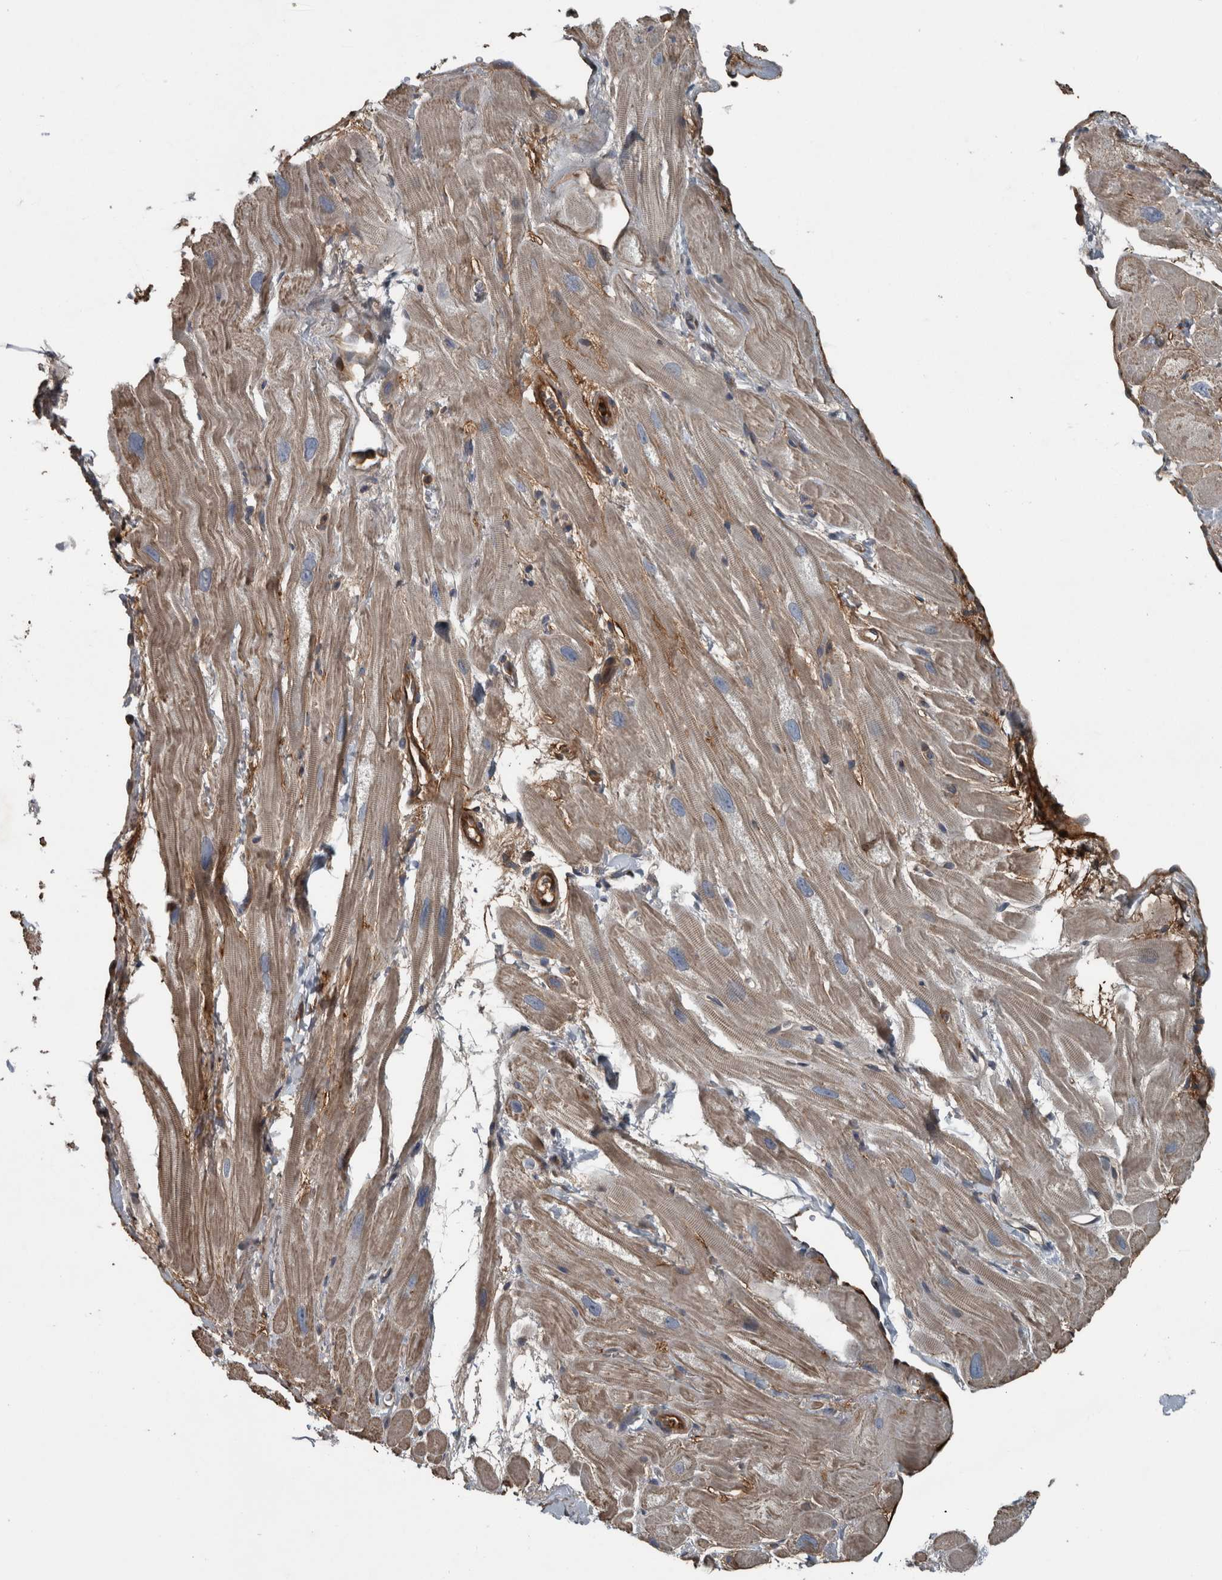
{"staining": {"intensity": "weak", "quantity": "<25%", "location": "cytoplasmic/membranous"}, "tissue": "heart muscle", "cell_type": "Cardiomyocytes", "image_type": "normal", "snomed": [{"axis": "morphology", "description": "Normal tissue, NOS"}, {"axis": "topography", "description": "Heart"}], "caption": "Immunohistochemistry (IHC) micrograph of normal heart muscle: heart muscle stained with DAB reveals no significant protein expression in cardiomyocytes.", "gene": "EXOC8", "patient": {"sex": "male", "age": 49}}